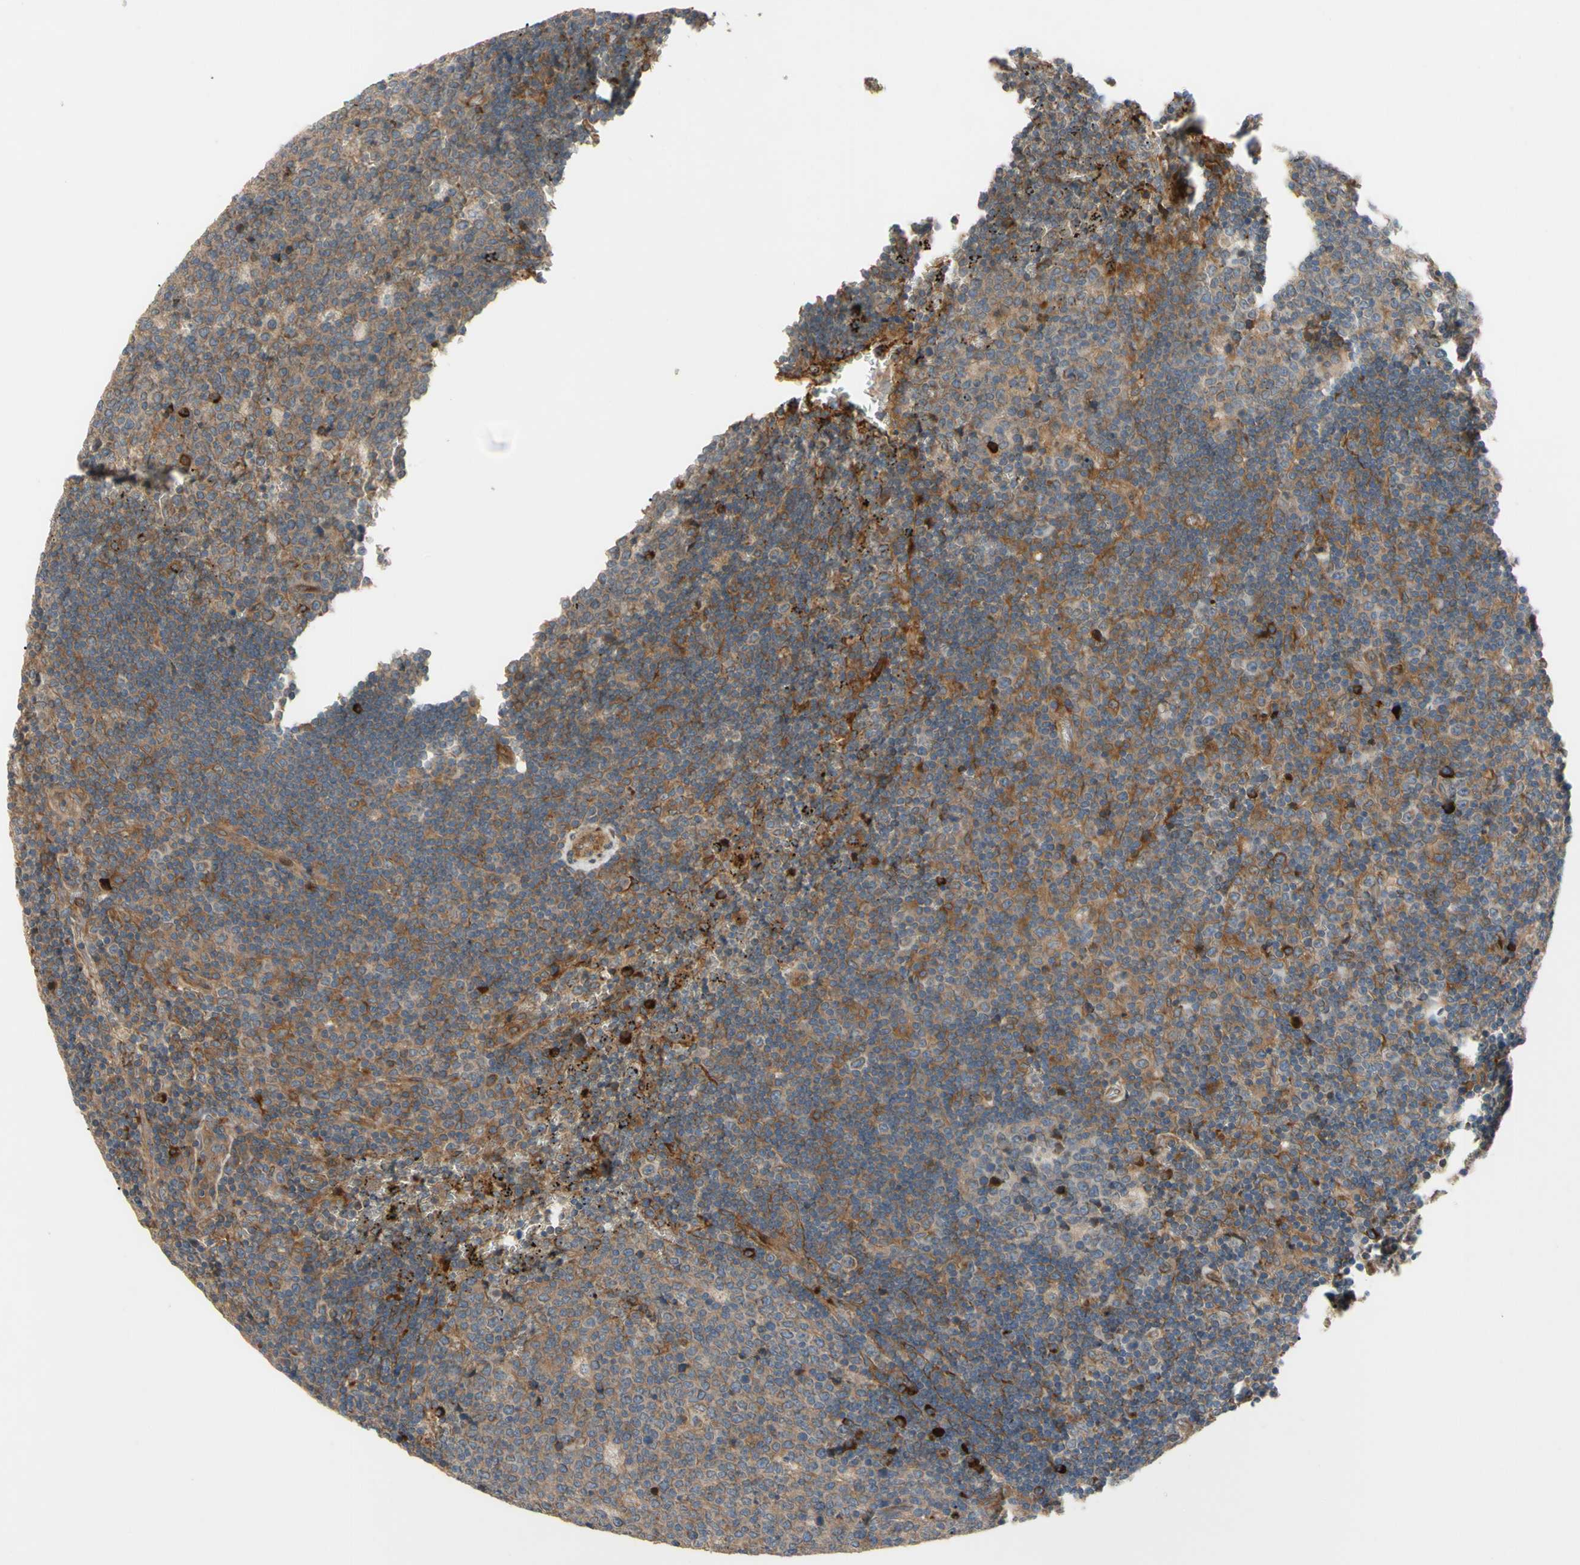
{"staining": {"intensity": "weak", "quantity": ">75%", "location": "cytoplasmic/membranous"}, "tissue": "lymph node", "cell_type": "Germinal center cells", "image_type": "normal", "snomed": [{"axis": "morphology", "description": "Normal tissue, NOS"}, {"axis": "topography", "description": "Lymph node"}, {"axis": "topography", "description": "Salivary gland"}], "caption": "A high-resolution image shows immunohistochemistry staining of normal lymph node, which exhibits weak cytoplasmic/membranous expression in approximately >75% of germinal center cells.", "gene": "SPTLC1", "patient": {"sex": "male", "age": 8}}